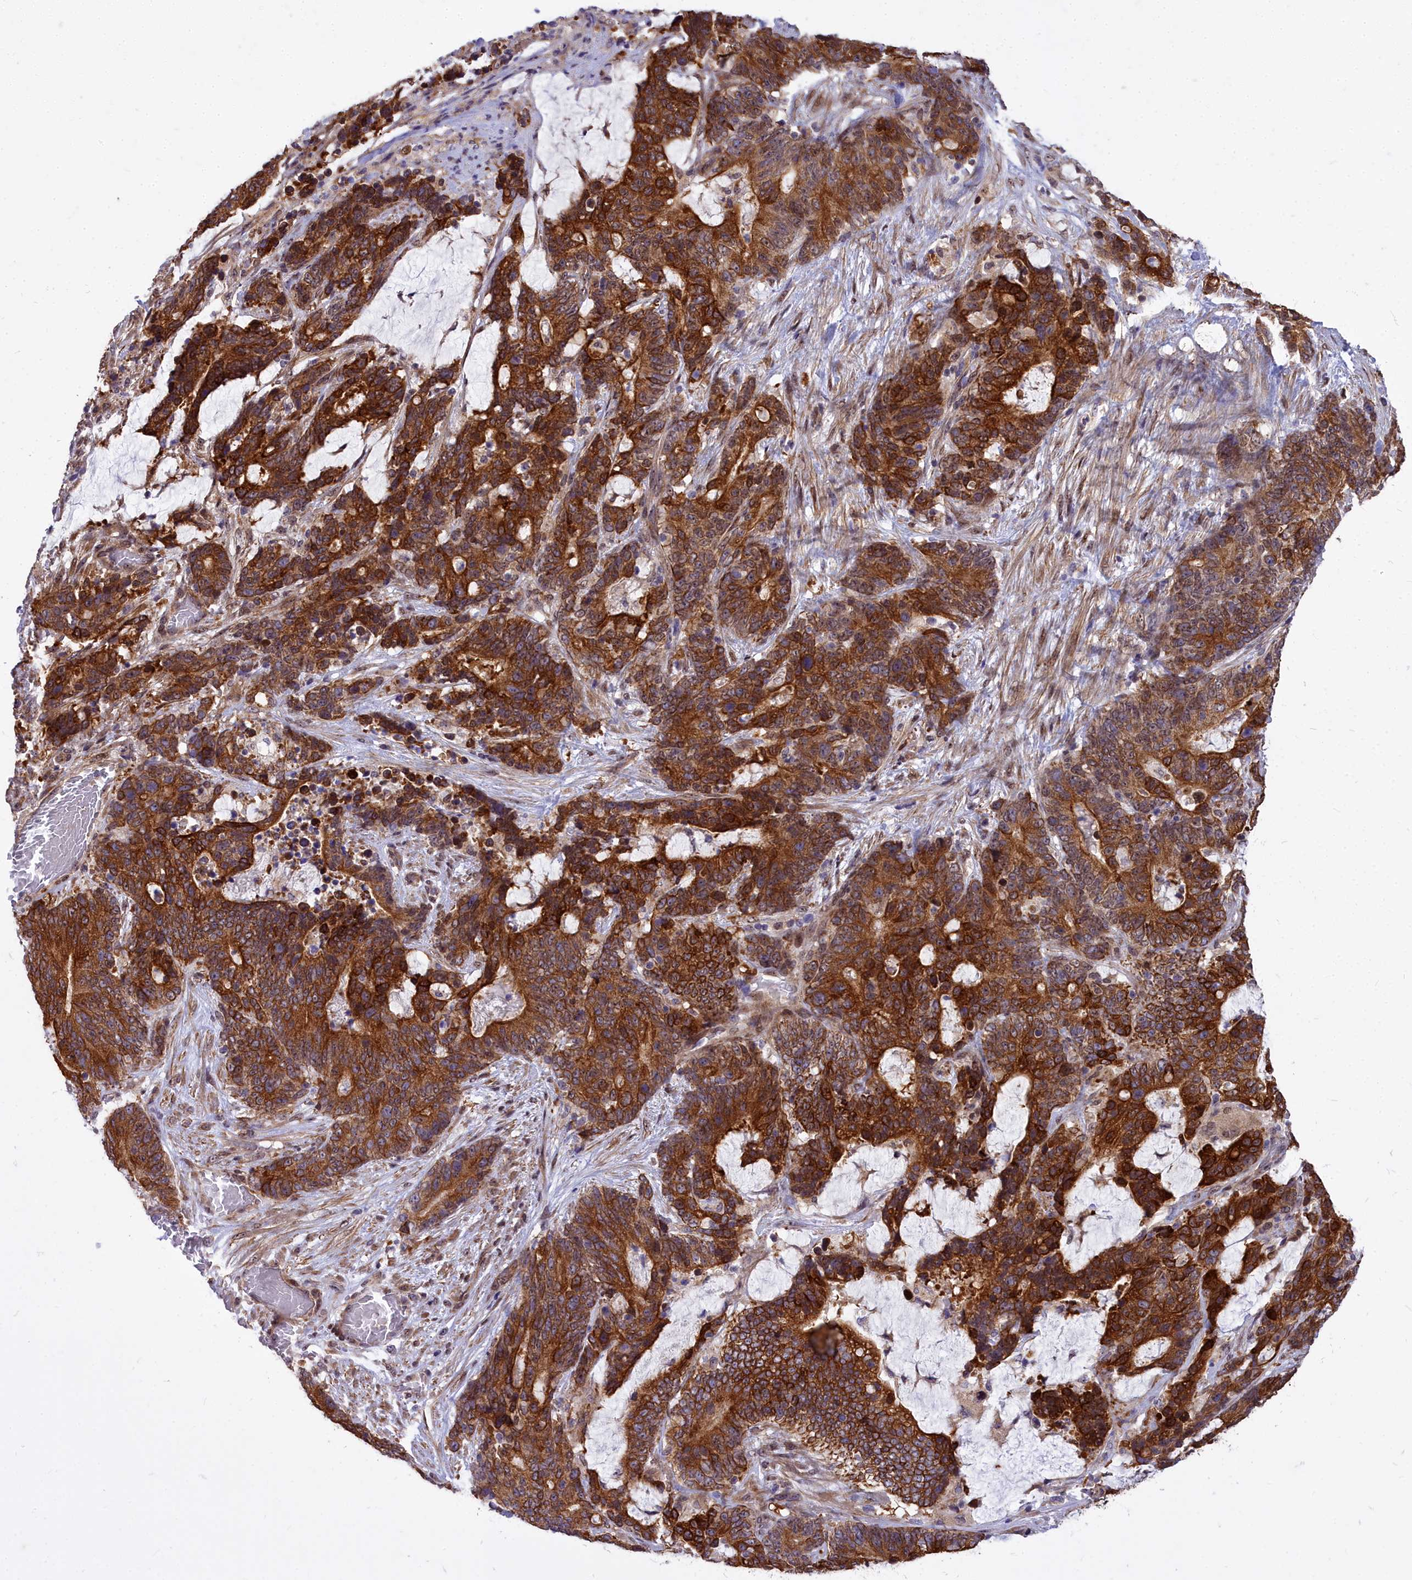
{"staining": {"intensity": "strong", "quantity": ">75%", "location": "cytoplasmic/membranous"}, "tissue": "stomach cancer", "cell_type": "Tumor cells", "image_type": "cancer", "snomed": [{"axis": "morphology", "description": "Normal tissue, NOS"}, {"axis": "morphology", "description": "Adenocarcinoma, NOS"}, {"axis": "topography", "description": "Stomach"}], "caption": "Immunohistochemistry (IHC) image of neoplastic tissue: human stomach adenocarcinoma stained using immunohistochemistry (IHC) exhibits high levels of strong protein expression localized specifically in the cytoplasmic/membranous of tumor cells, appearing as a cytoplasmic/membranous brown color.", "gene": "ABCB8", "patient": {"sex": "female", "age": 64}}